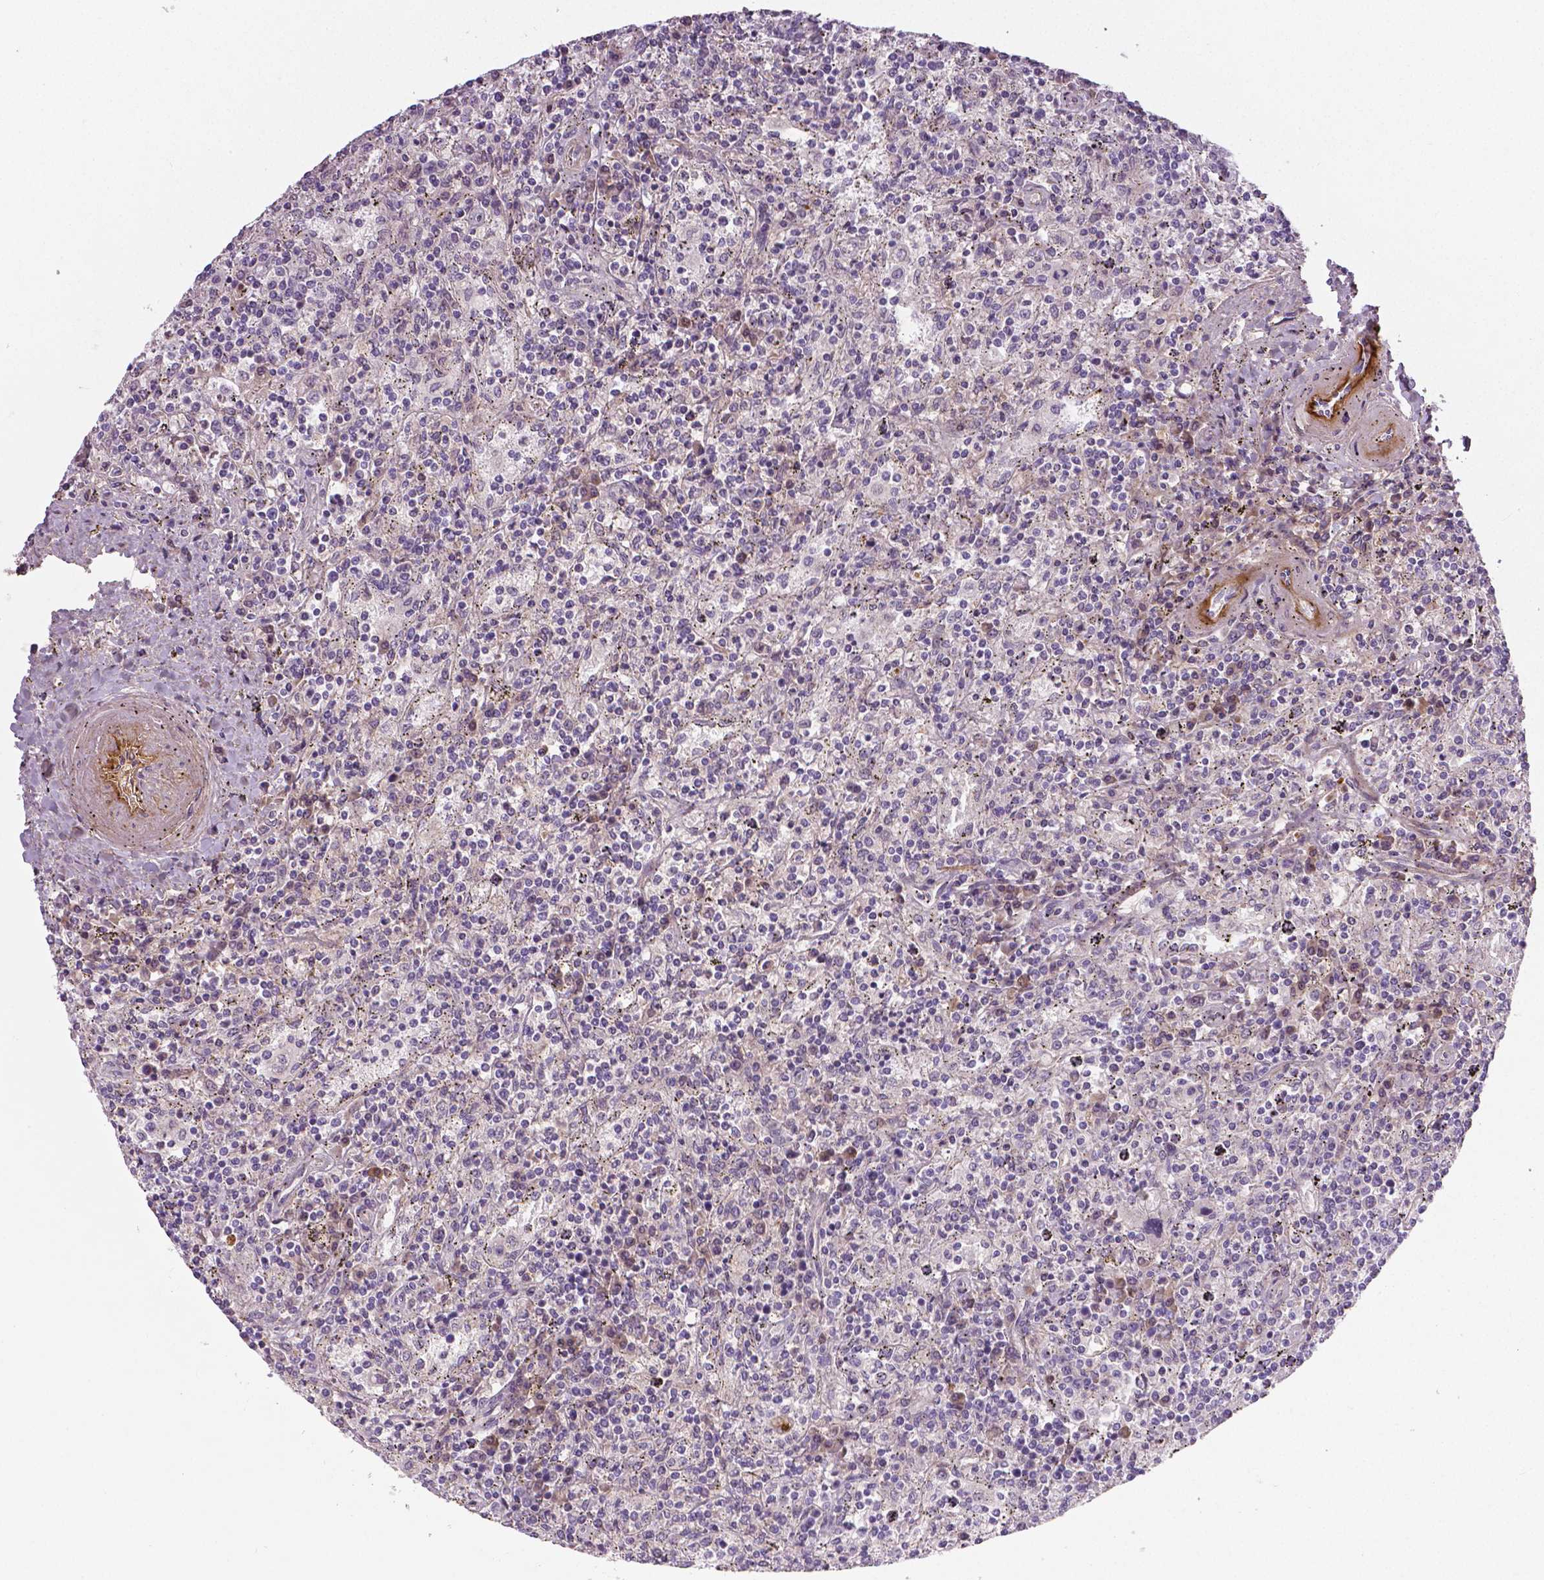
{"staining": {"intensity": "negative", "quantity": "none", "location": "none"}, "tissue": "lymphoma", "cell_type": "Tumor cells", "image_type": "cancer", "snomed": [{"axis": "morphology", "description": "Malignant lymphoma, non-Hodgkin's type, Low grade"}, {"axis": "topography", "description": "Spleen"}], "caption": "Tumor cells are negative for brown protein staining in lymphoma.", "gene": "FLT1", "patient": {"sex": "male", "age": 62}}